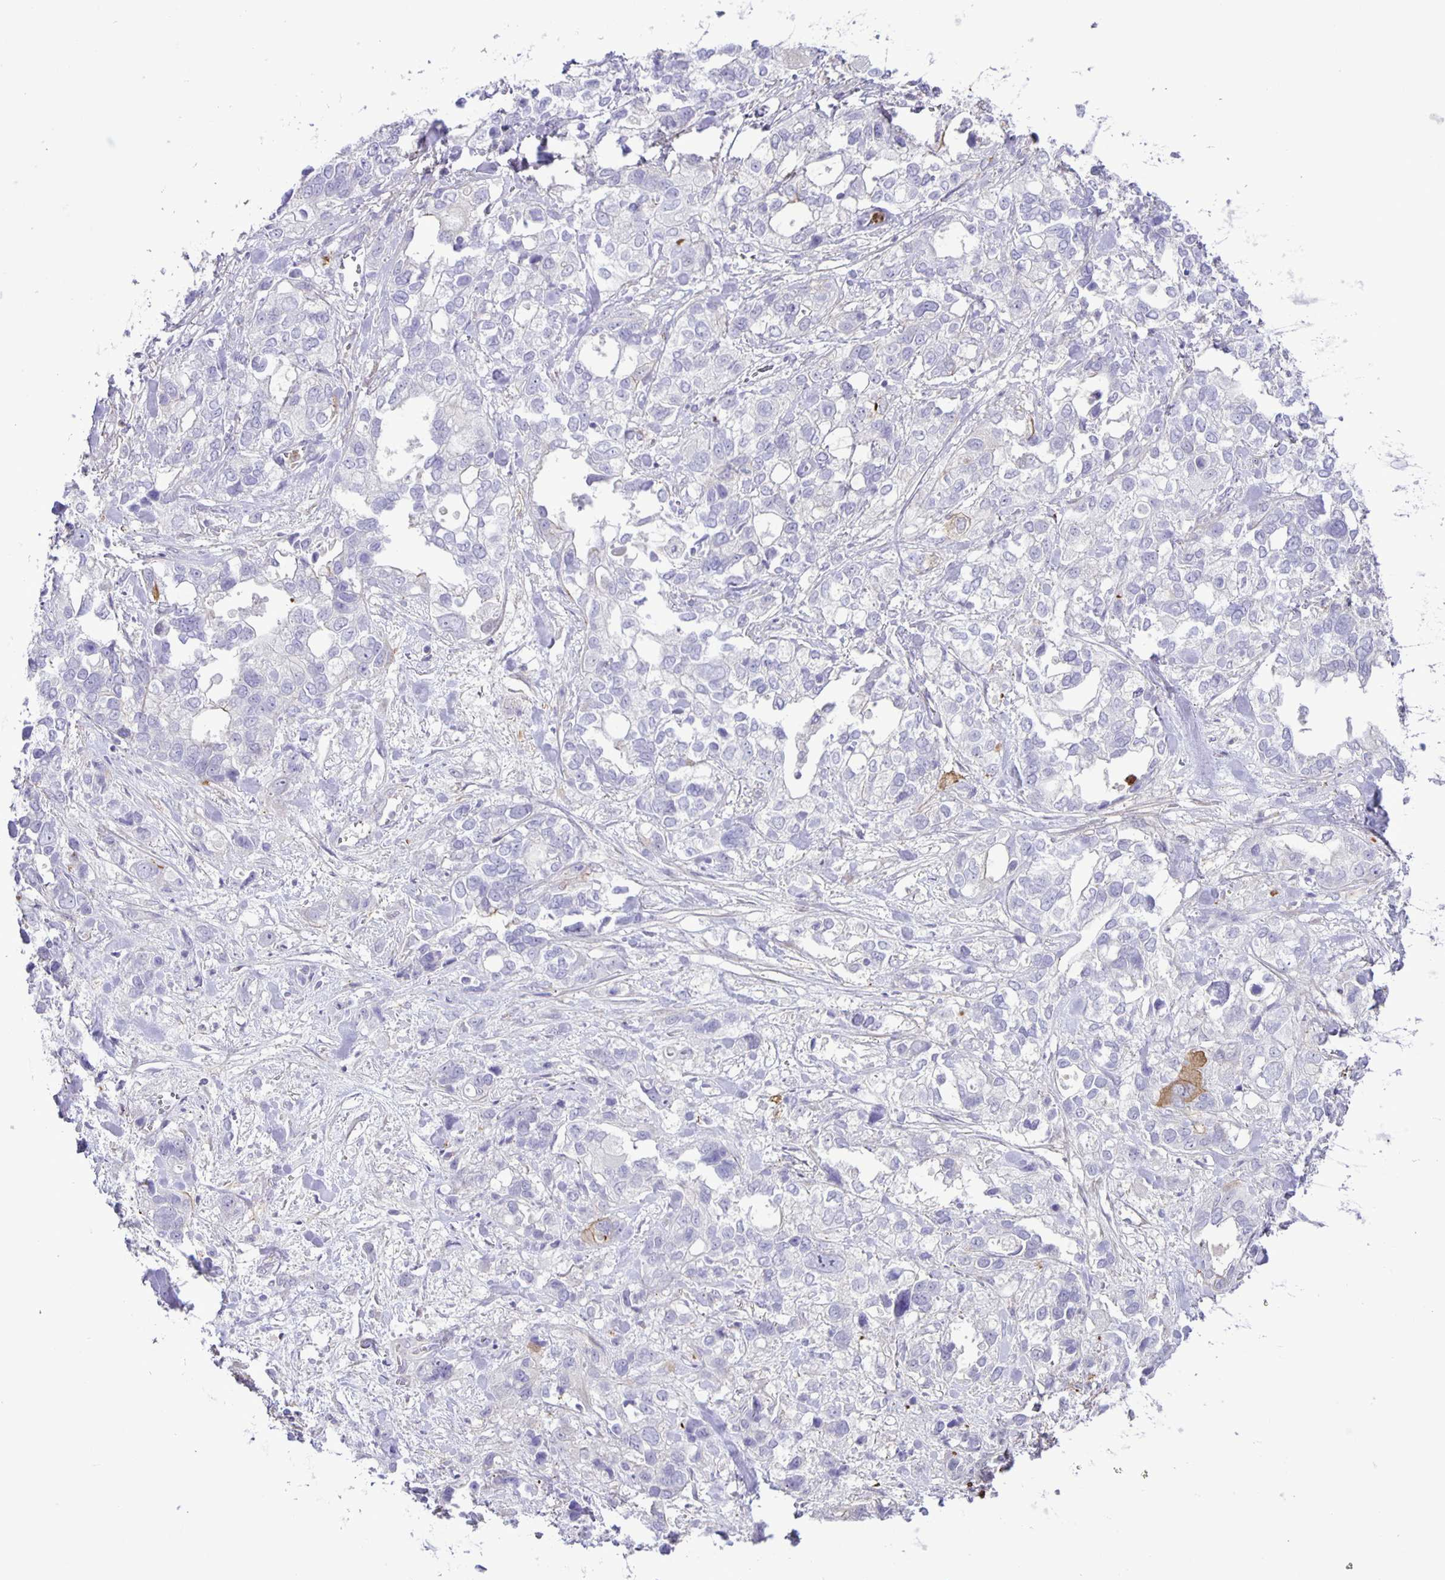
{"staining": {"intensity": "negative", "quantity": "none", "location": "none"}, "tissue": "stomach cancer", "cell_type": "Tumor cells", "image_type": "cancer", "snomed": [{"axis": "morphology", "description": "Adenocarcinoma, NOS"}, {"axis": "topography", "description": "Stomach, upper"}], "caption": "Immunohistochemistry (IHC) micrograph of neoplastic tissue: adenocarcinoma (stomach) stained with DAB shows no significant protein positivity in tumor cells.", "gene": "ADCK1", "patient": {"sex": "female", "age": 81}}